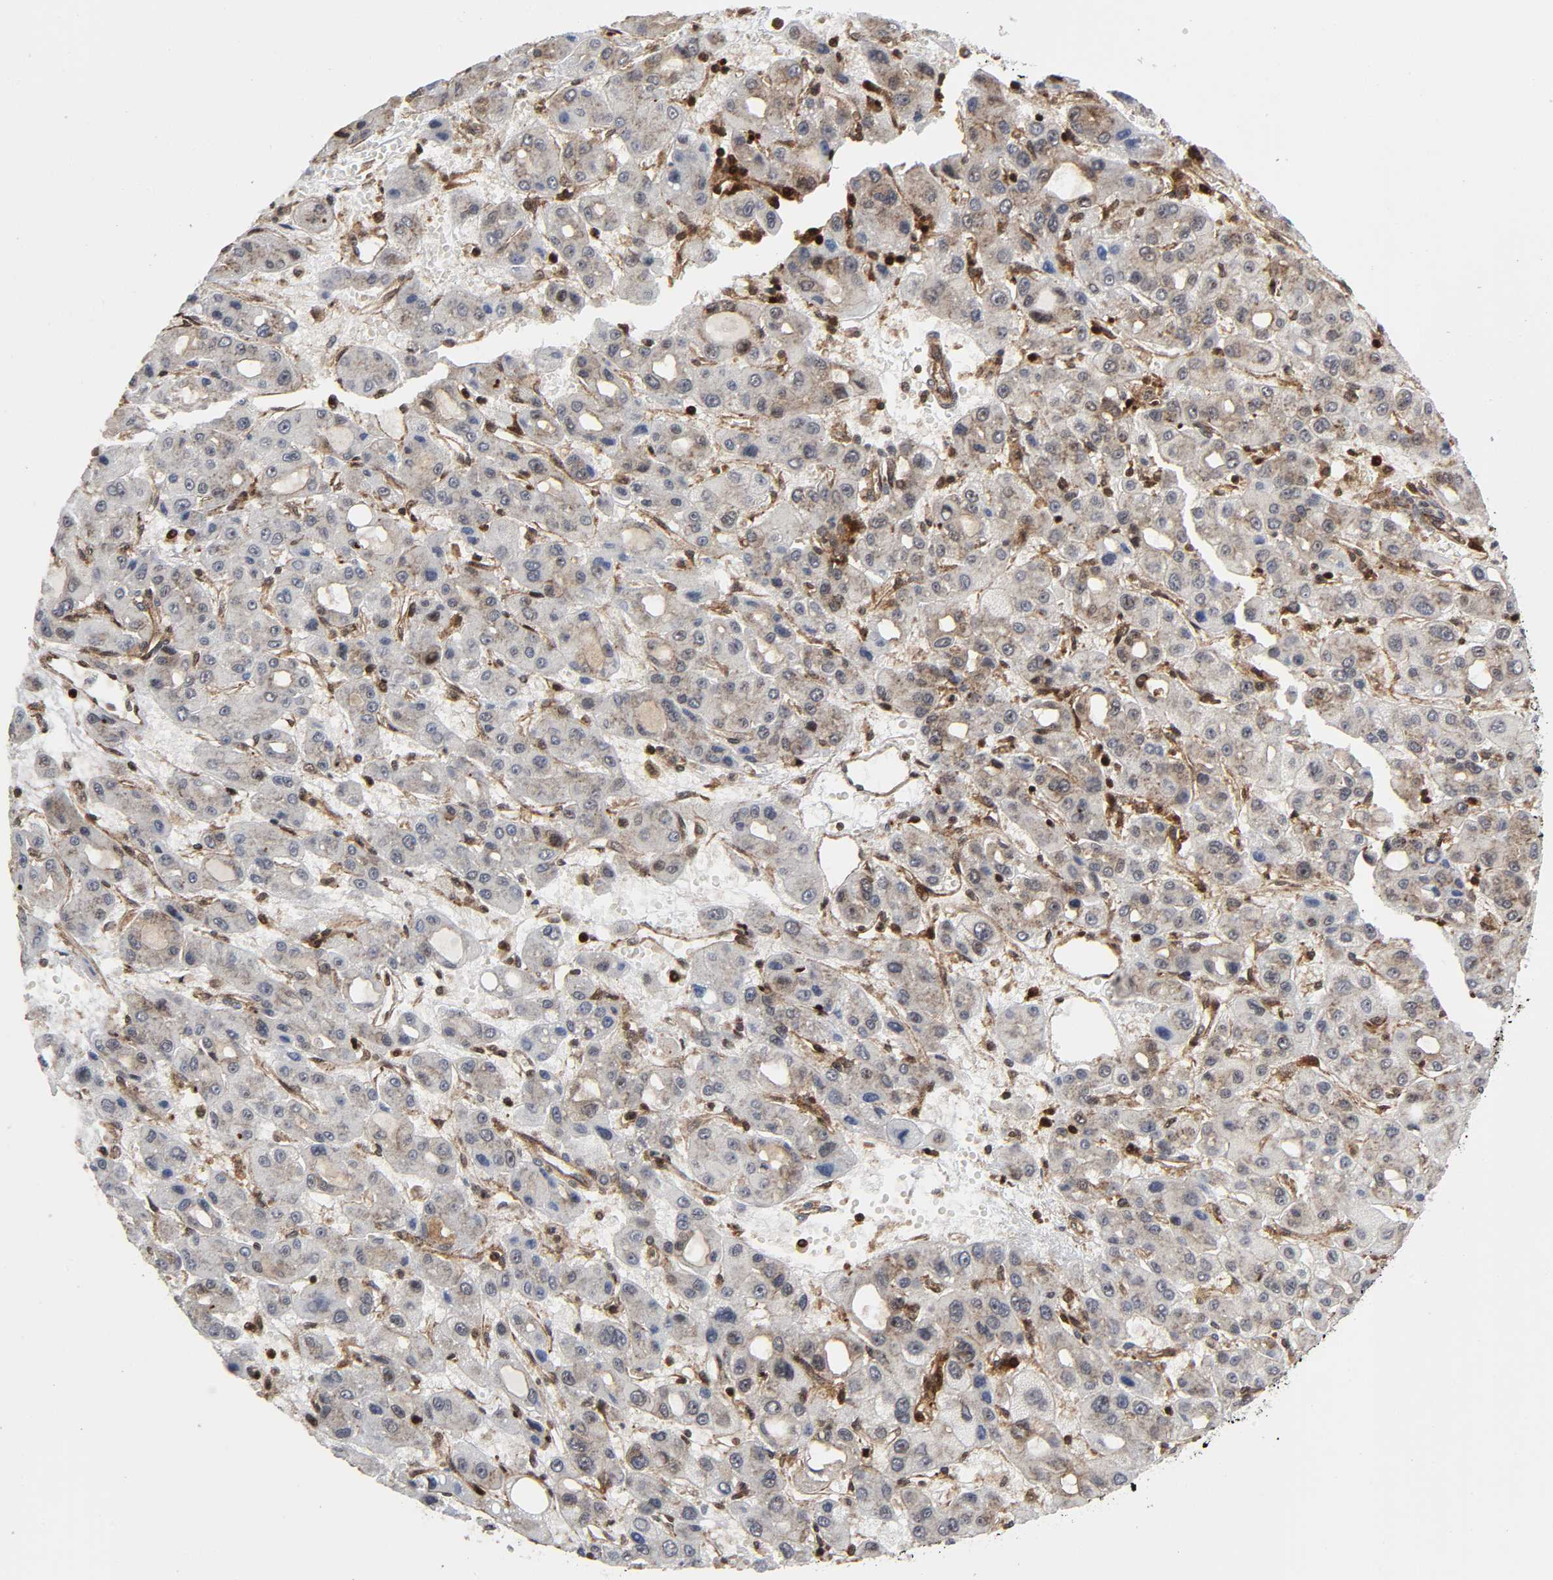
{"staining": {"intensity": "weak", "quantity": "<25%", "location": "cytoplasmic/membranous,nuclear"}, "tissue": "liver cancer", "cell_type": "Tumor cells", "image_type": "cancer", "snomed": [{"axis": "morphology", "description": "Carcinoma, Hepatocellular, NOS"}, {"axis": "topography", "description": "Liver"}], "caption": "The micrograph exhibits no significant staining in tumor cells of liver cancer (hepatocellular carcinoma). (Stains: DAB (3,3'-diaminobenzidine) immunohistochemistry (IHC) with hematoxylin counter stain, Microscopy: brightfield microscopy at high magnification).", "gene": "MAPK1", "patient": {"sex": "male", "age": 55}}